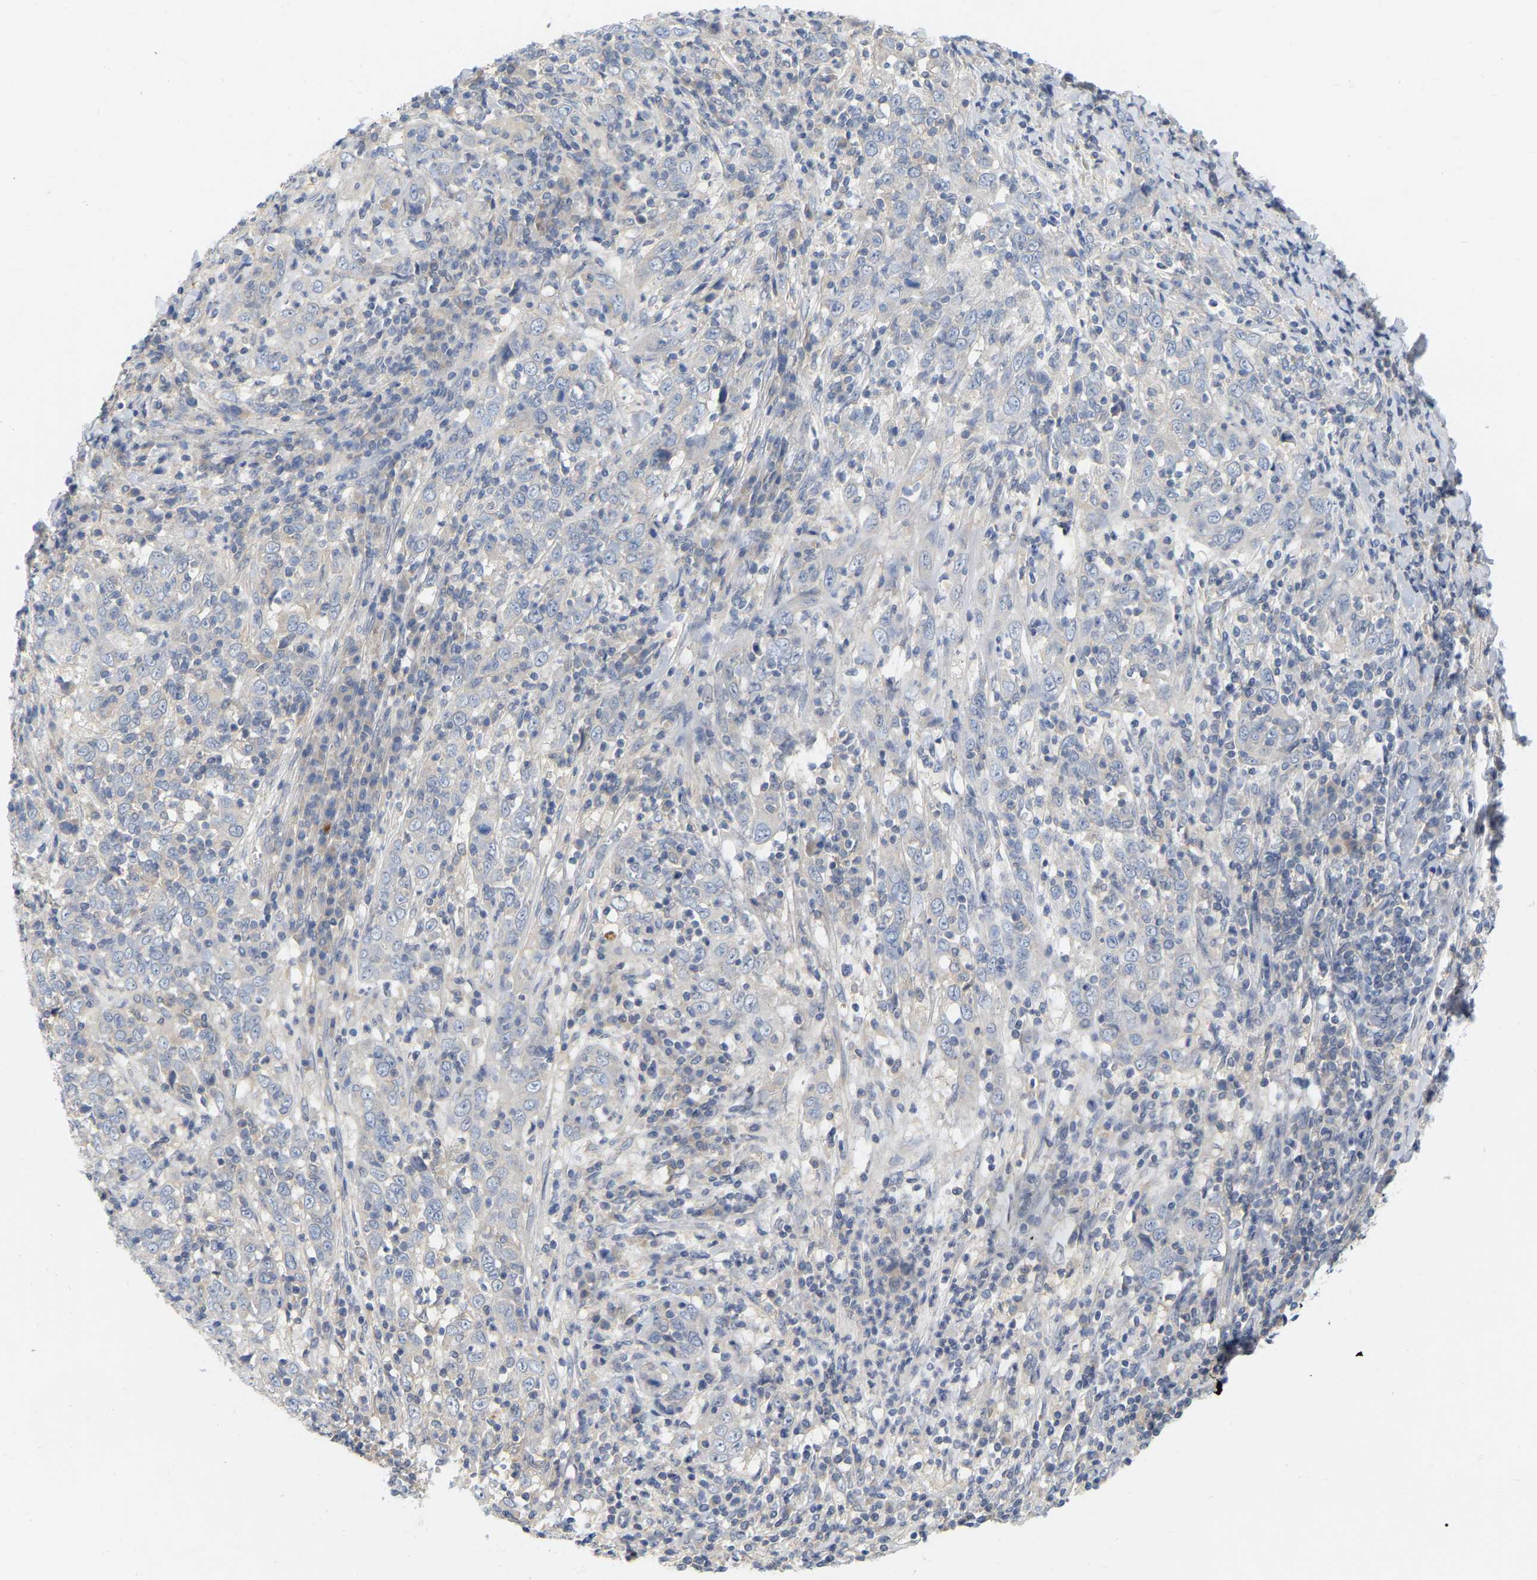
{"staining": {"intensity": "negative", "quantity": "none", "location": "none"}, "tissue": "cervical cancer", "cell_type": "Tumor cells", "image_type": "cancer", "snomed": [{"axis": "morphology", "description": "Squamous cell carcinoma, NOS"}, {"axis": "topography", "description": "Cervix"}], "caption": "DAB (3,3'-diaminobenzidine) immunohistochemical staining of human squamous cell carcinoma (cervical) displays no significant expression in tumor cells.", "gene": "WIPI2", "patient": {"sex": "female", "age": 46}}